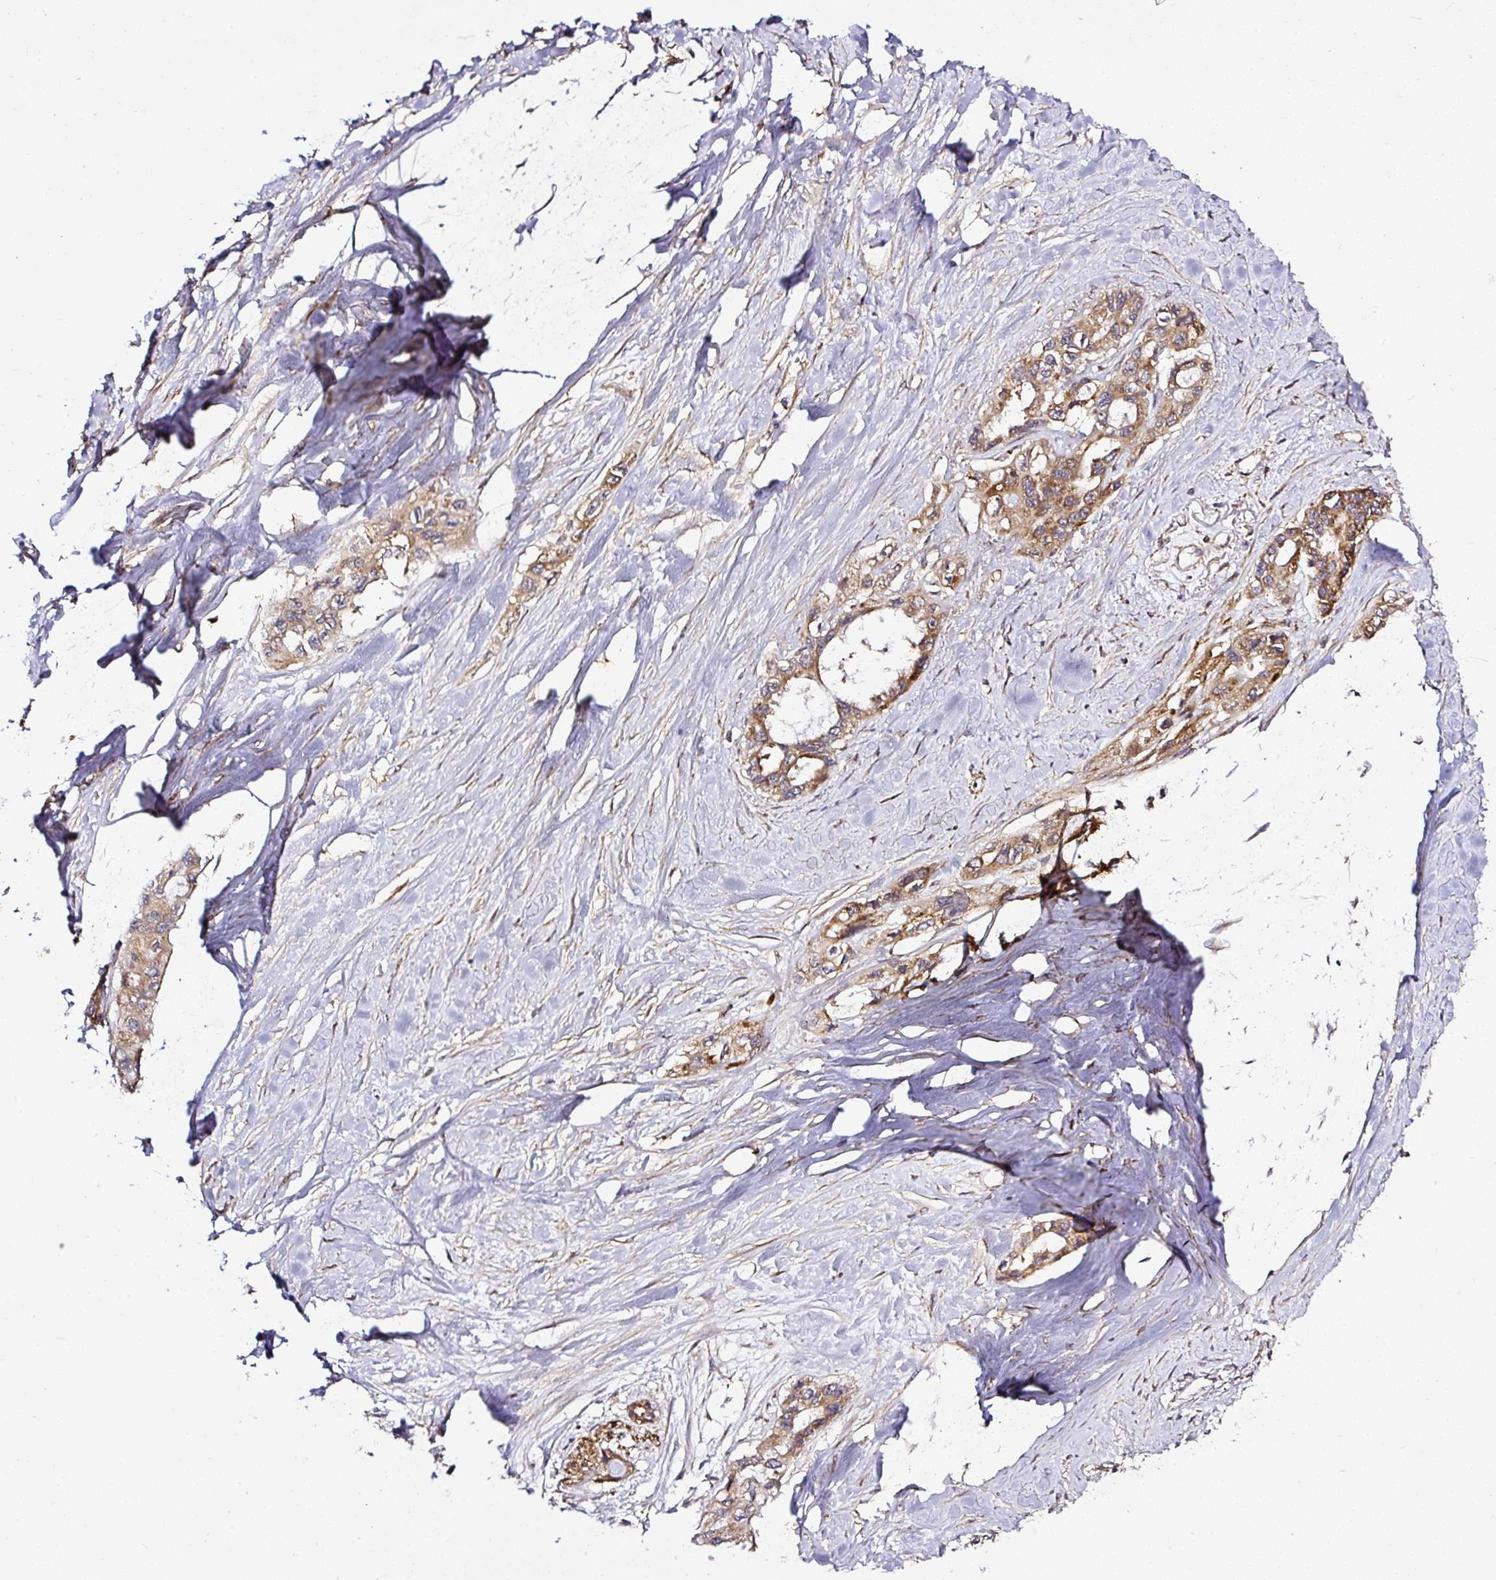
{"staining": {"intensity": "moderate", "quantity": ">75%", "location": "cytoplasmic/membranous"}, "tissue": "pancreatic cancer", "cell_type": "Tumor cells", "image_type": "cancer", "snomed": [{"axis": "morphology", "description": "Adenocarcinoma, NOS"}, {"axis": "topography", "description": "Pancreas"}], "caption": "Pancreatic cancer (adenocarcinoma) stained with a brown dye demonstrates moderate cytoplasmic/membranous positive positivity in approximately >75% of tumor cells.", "gene": "FAM153A", "patient": {"sex": "female", "age": 50}}